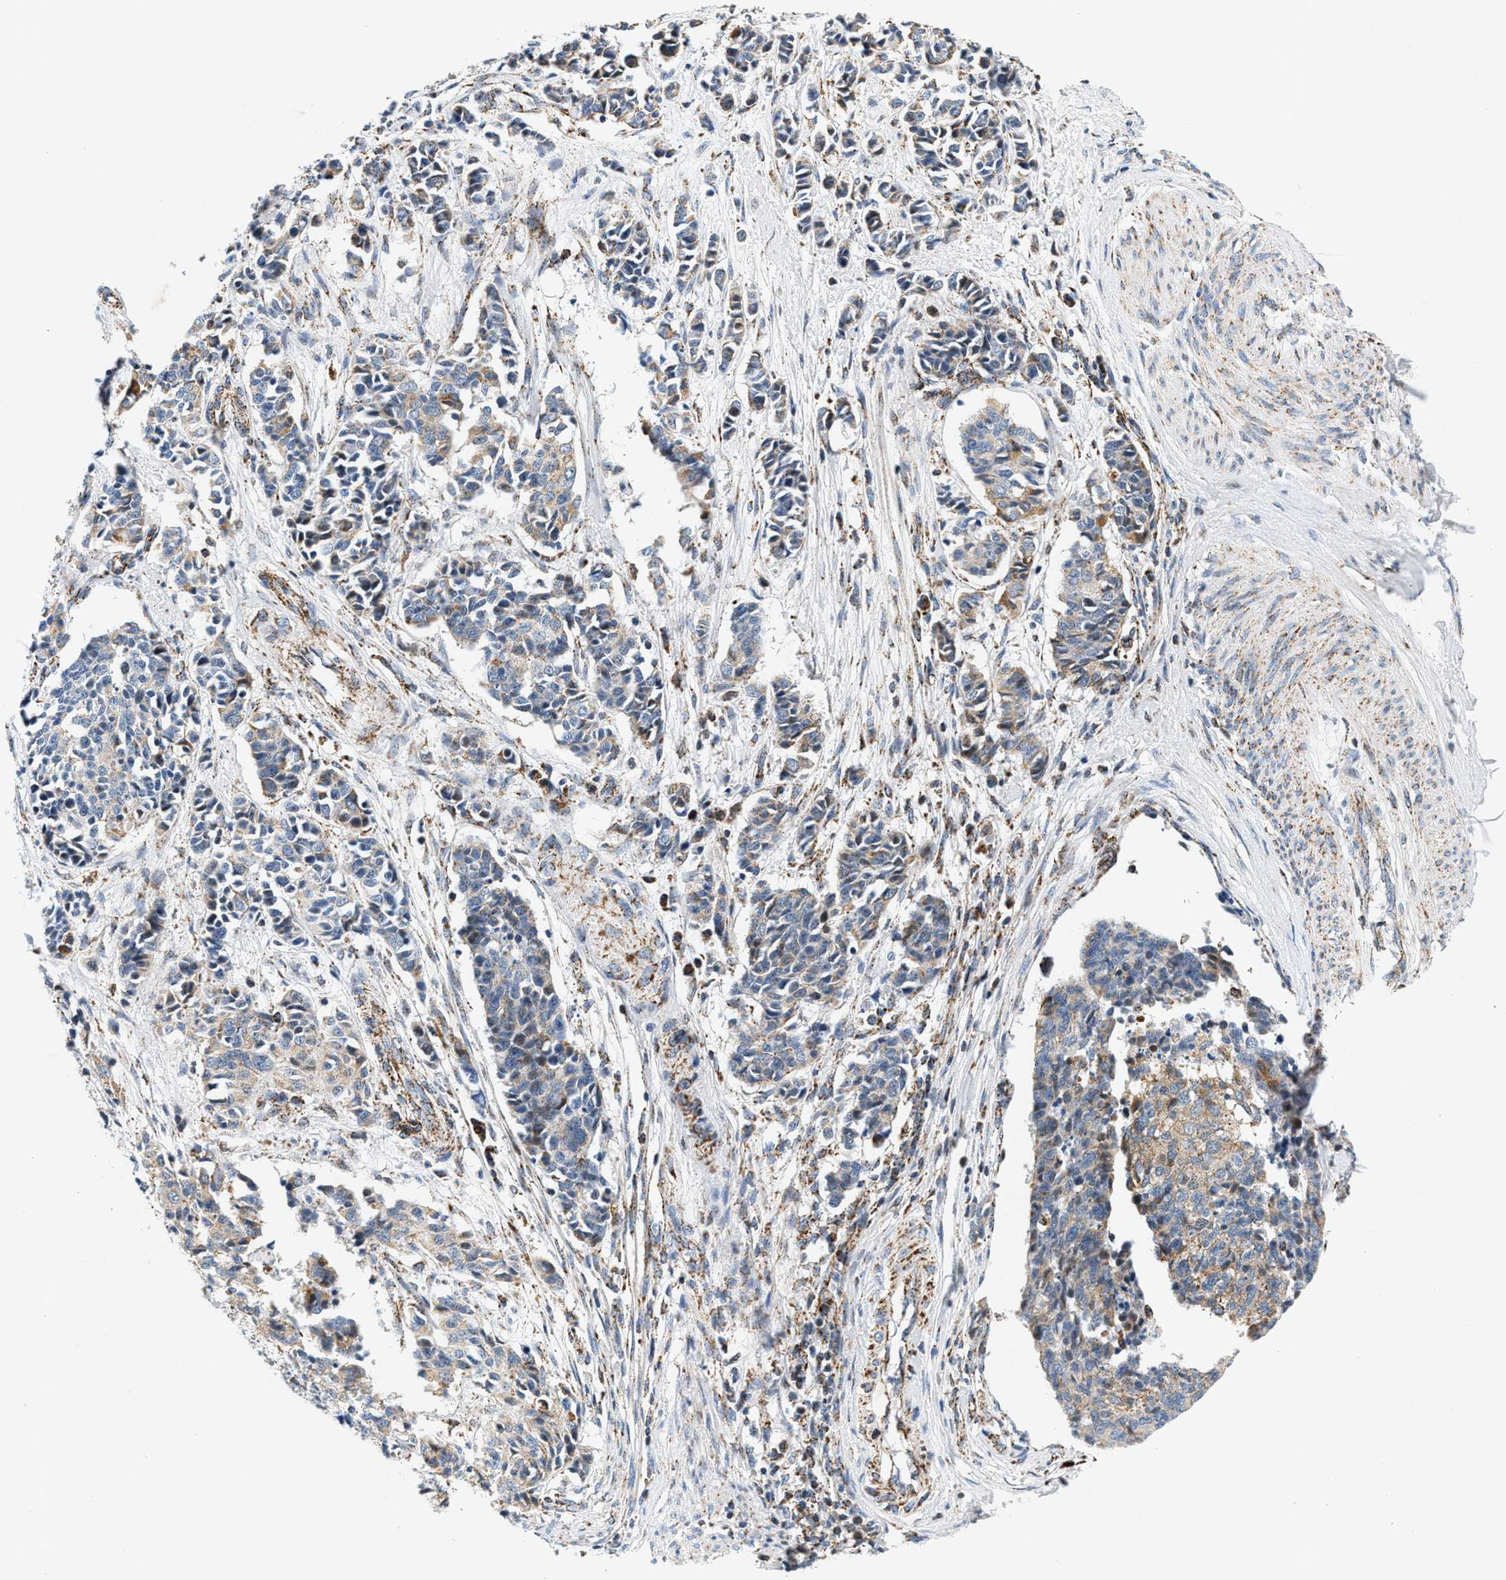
{"staining": {"intensity": "moderate", "quantity": "25%-75%", "location": "cytoplasmic/membranous"}, "tissue": "cervical cancer", "cell_type": "Tumor cells", "image_type": "cancer", "snomed": [{"axis": "morphology", "description": "Normal tissue, NOS"}, {"axis": "morphology", "description": "Squamous cell carcinoma, NOS"}, {"axis": "topography", "description": "Cervix"}], "caption": "Cervical cancer (squamous cell carcinoma) tissue reveals moderate cytoplasmic/membranous staining in approximately 25%-75% of tumor cells (Stains: DAB (3,3'-diaminobenzidine) in brown, nuclei in blue, Microscopy: brightfield microscopy at high magnification).", "gene": "PDE1A", "patient": {"sex": "female", "age": 35}}